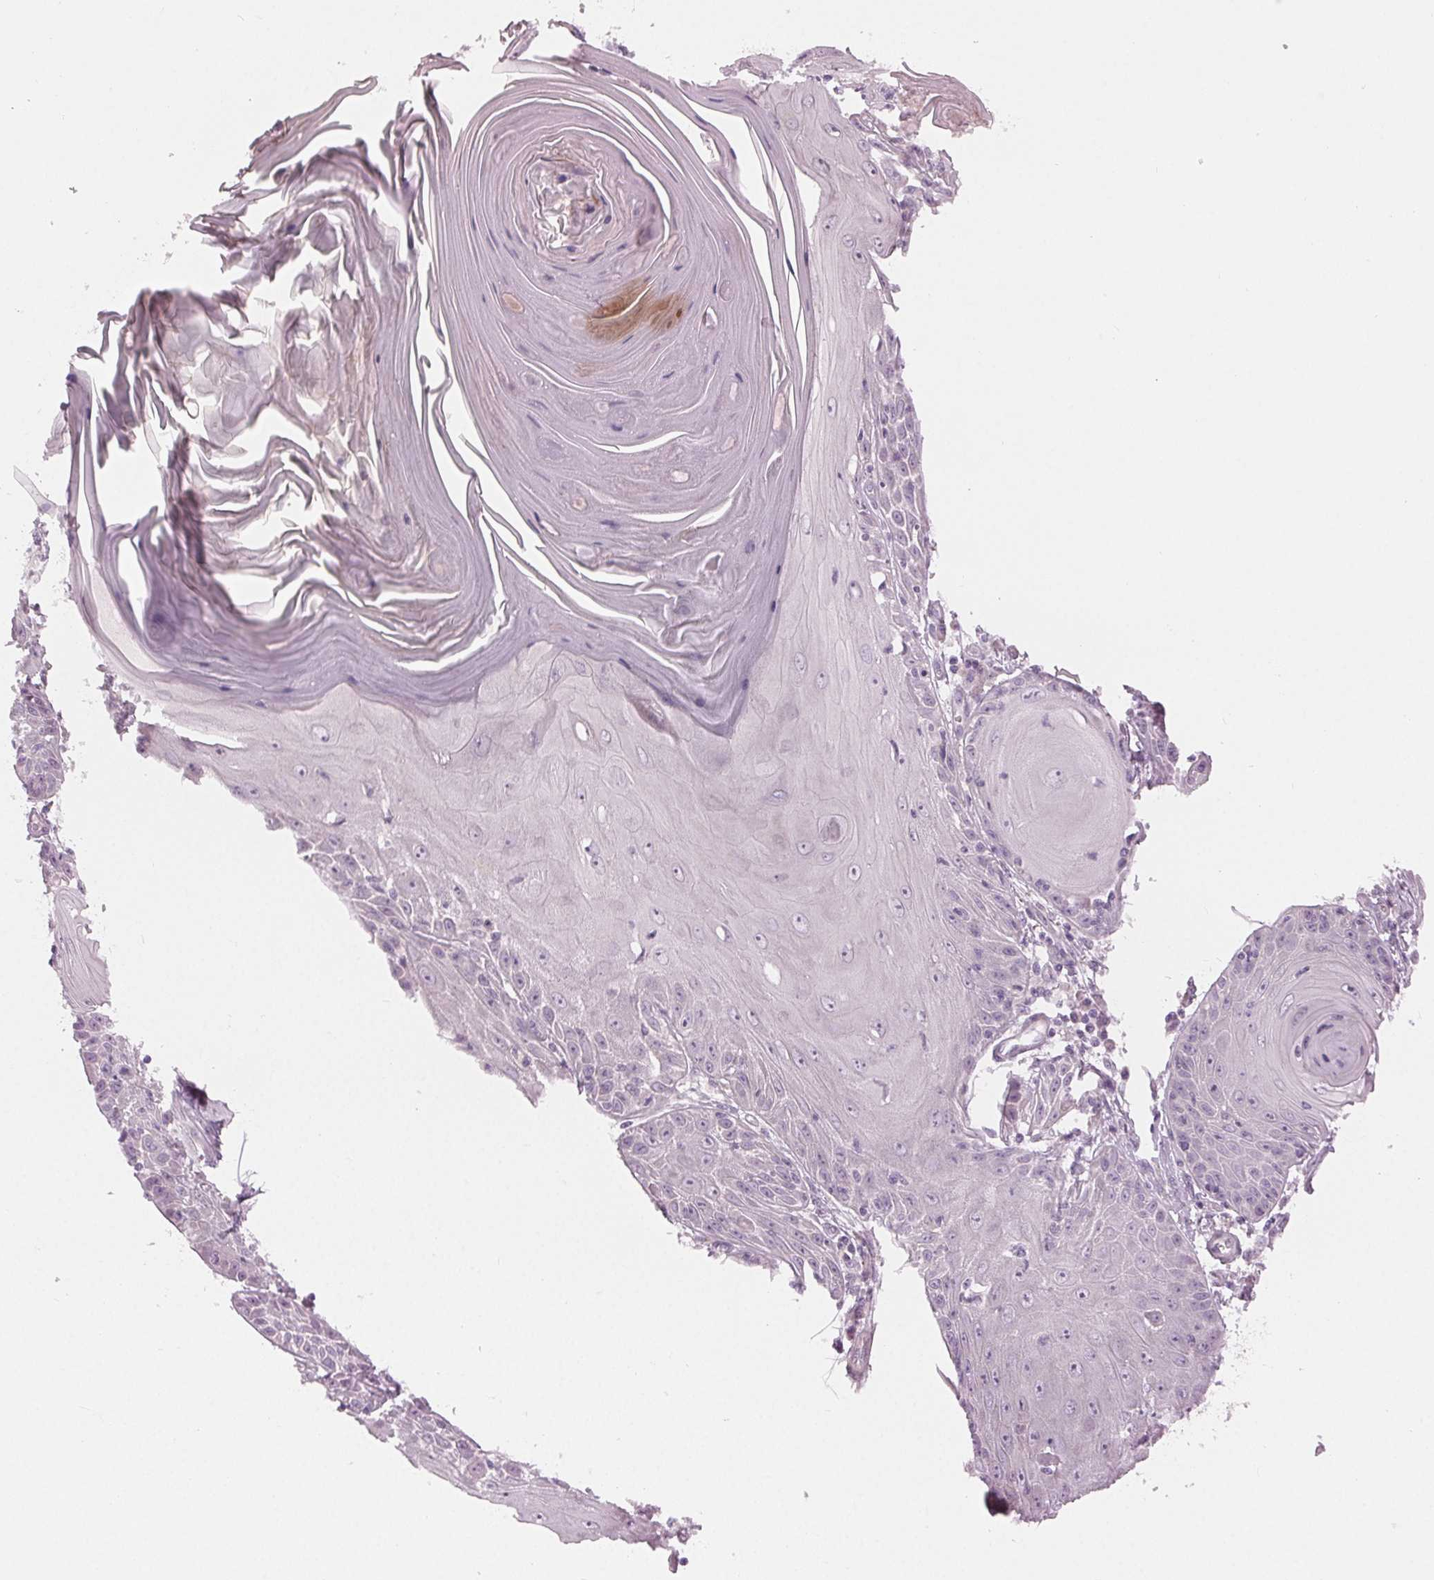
{"staining": {"intensity": "negative", "quantity": "none", "location": "none"}, "tissue": "skin cancer", "cell_type": "Tumor cells", "image_type": "cancer", "snomed": [{"axis": "morphology", "description": "Squamous cell carcinoma, NOS"}, {"axis": "topography", "description": "Skin"}, {"axis": "topography", "description": "Vulva"}], "caption": "This is a histopathology image of immunohistochemistry staining of skin squamous cell carcinoma, which shows no expression in tumor cells.", "gene": "PRAP1", "patient": {"sex": "female", "age": 85}}